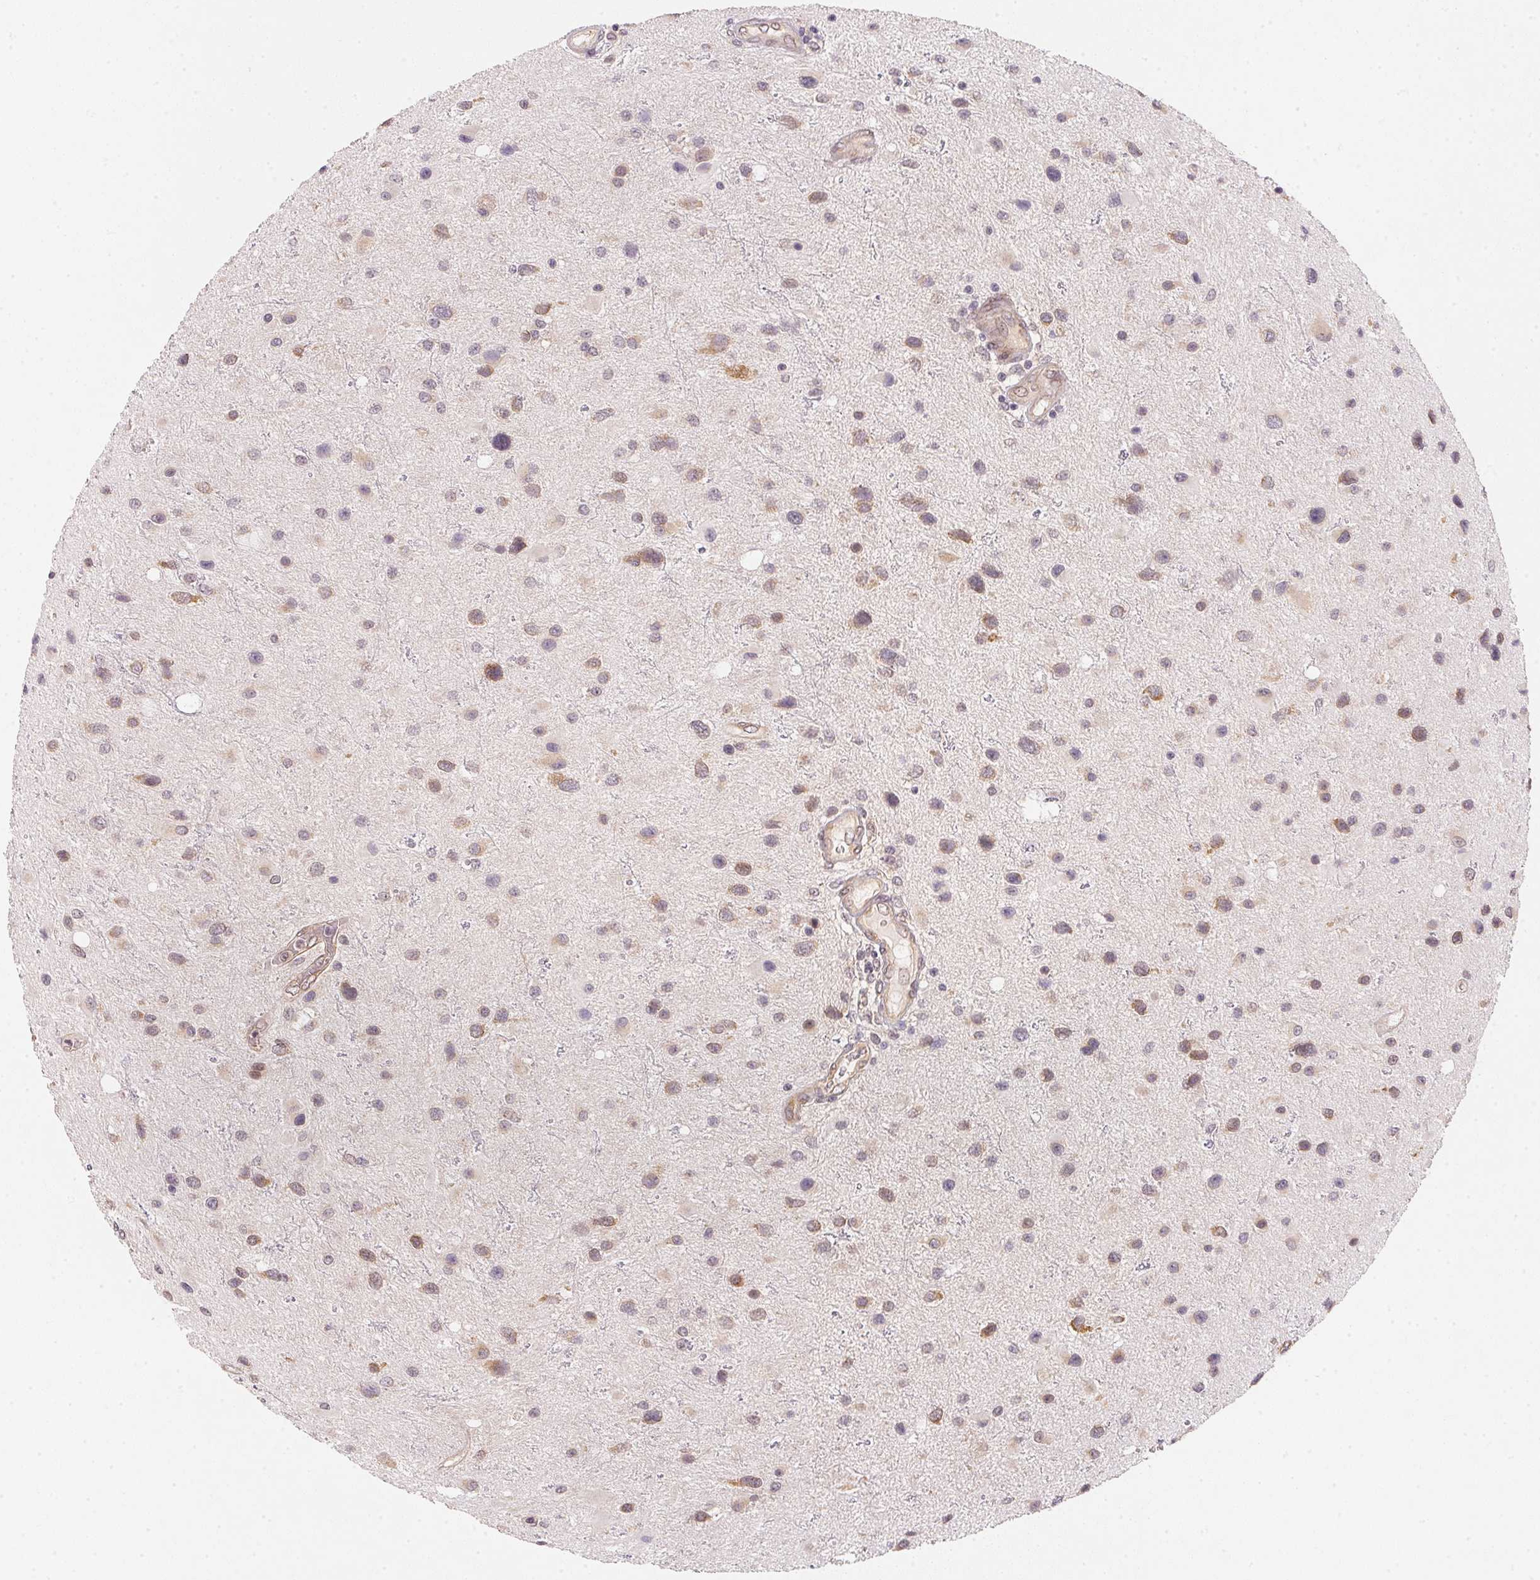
{"staining": {"intensity": "weak", "quantity": "25%-75%", "location": "cytoplasmic/membranous"}, "tissue": "glioma", "cell_type": "Tumor cells", "image_type": "cancer", "snomed": [{"axis": "morphology", "description": "Glioma, malignant, Low grade"}, {"axis": "topography", "description": "Brain"}], "caption": "The histopathology image reveals a brown stain indicating the presence of a protein in the cytoplasmic/membranous of tumor cells in malignant glioma (low-grade).", "gene": "EI24", "patient": {"sex": "female", "age": 32}}